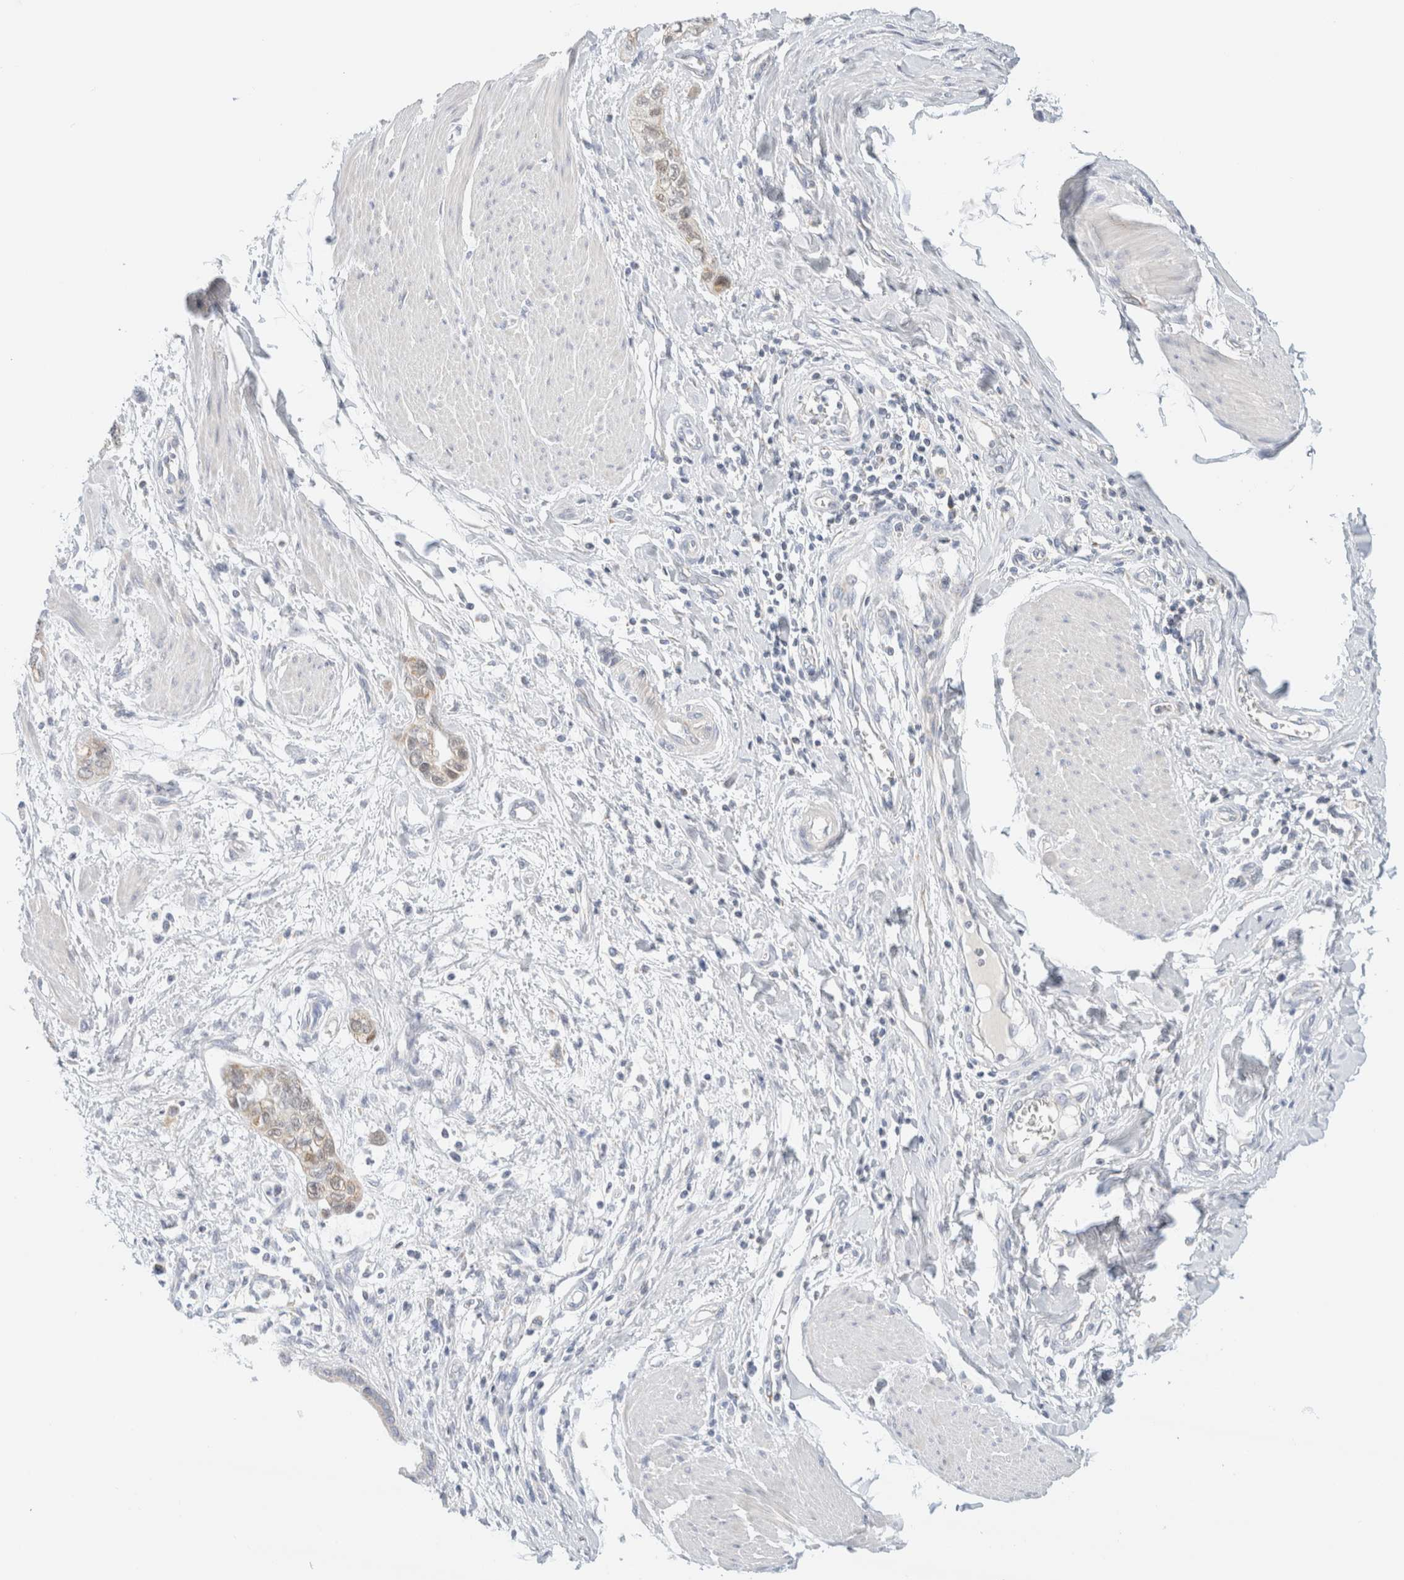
{"staining": {"intensity": "weak", "quantity": ">75%", "location": "cytoplasmic/membranous"}, "tissue": "pancreatic cancer", "cell_type": "Tumor cells", "image_type": "cancer", "snomed": [{"axis": "morphology", "description": "Adenocarcinoma, NOS"}, {"axis": "topography", "description": "Pancreas"}], "caption": "DAB immunohistochemical staining of human pancreatic cancer displays weak cytoplasmic/membranous protein positivity in about >75% of tumor cells.", "gene": "HDHD3", "patient": {"sex": "male", "age": 74}}